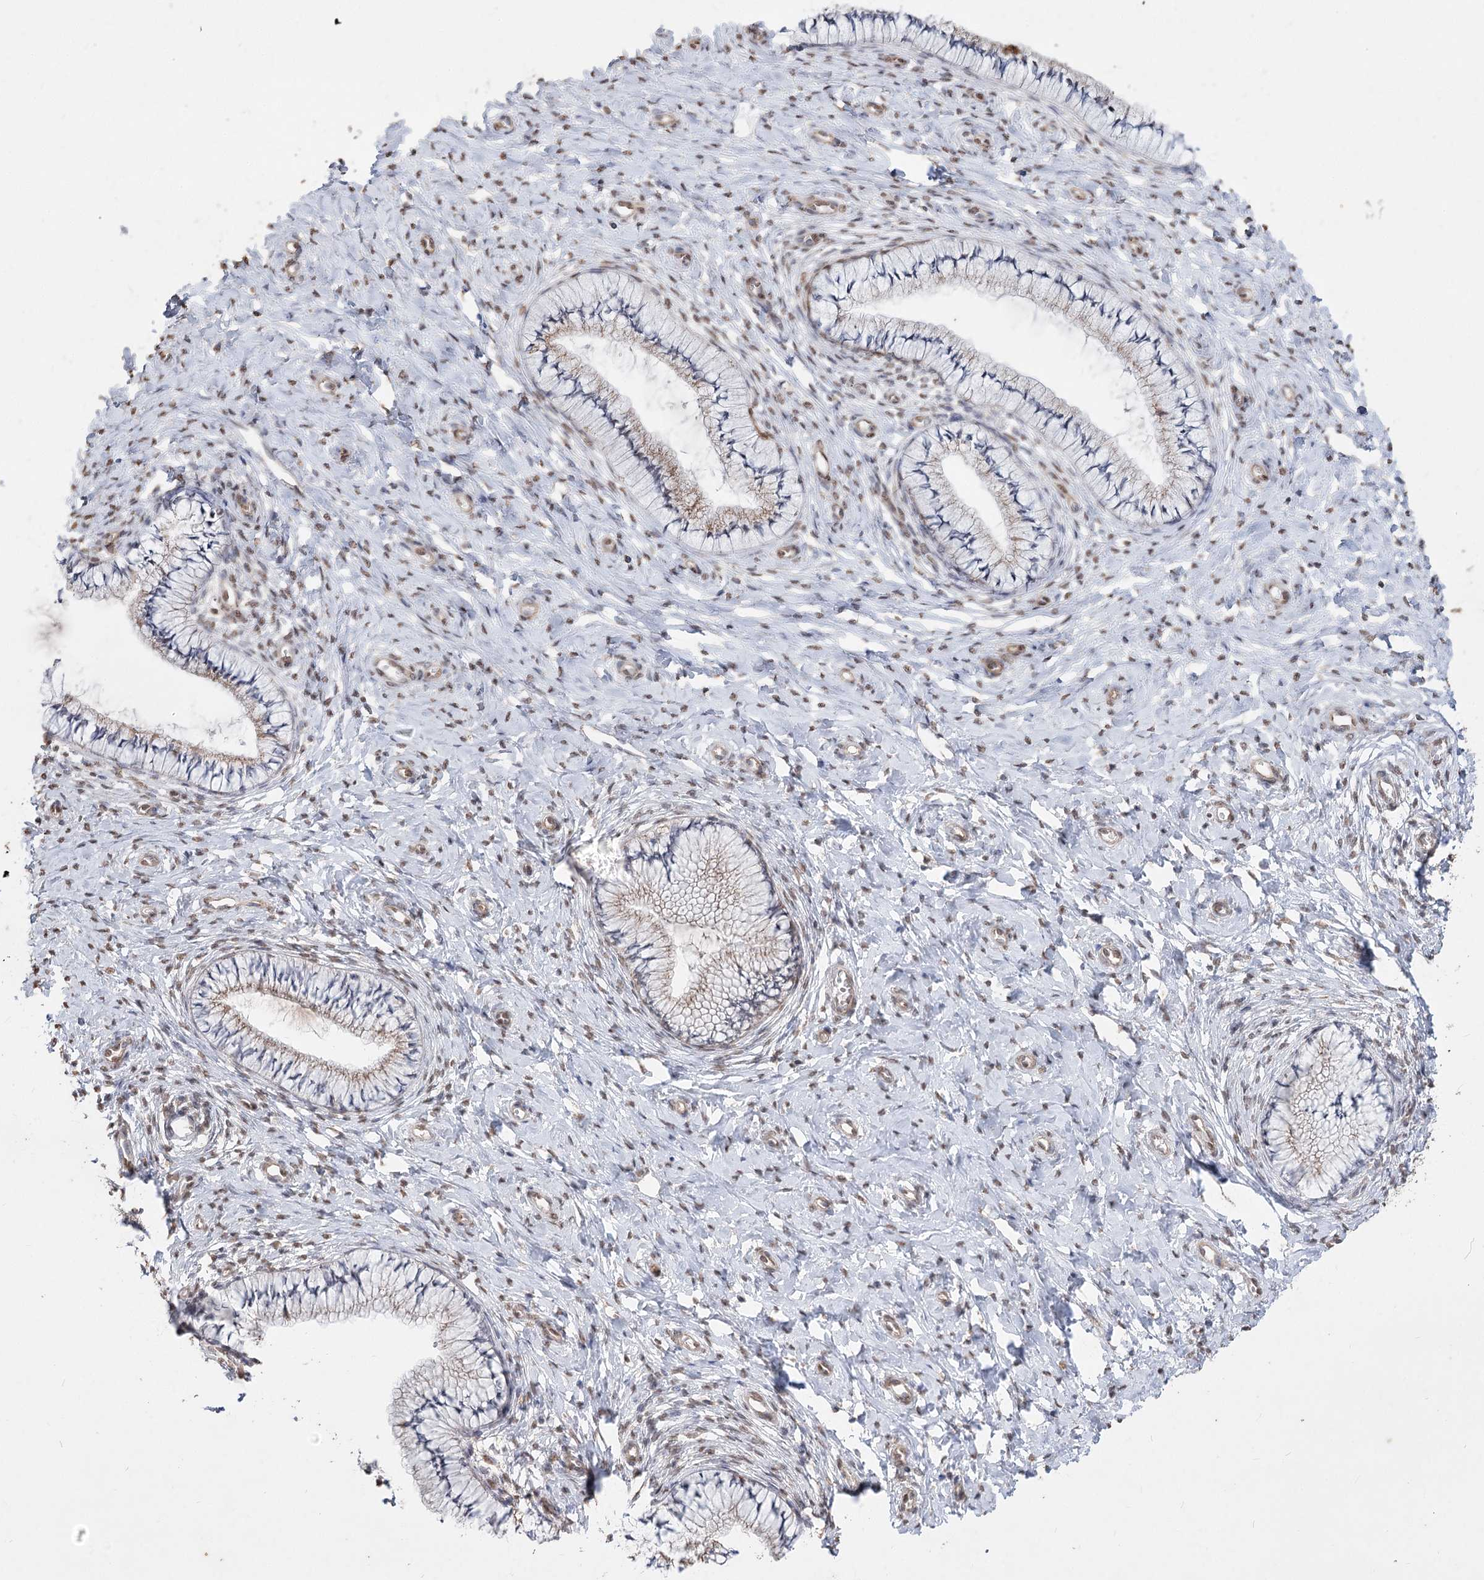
{"staining": {"intensity": "moderate", "quantity": "<25%", "location": "cytoplasmic/membranous"}, "tissue": "cervix", "cell_type": "Glandular cells", "image_type": "normal", "snomed": [{"axis": "morphology", "description": "Normal tissue, NOS"}, {"axis": "topography", "description": "Cervix"}], "caption": "The immunohistochemical stain highlights moderate cytoplasmic/membranous staining in glandular cells of unremarkable cervix.", "gene": "ZSCAN23", "patient": {"sex": "female", "age": 36}}